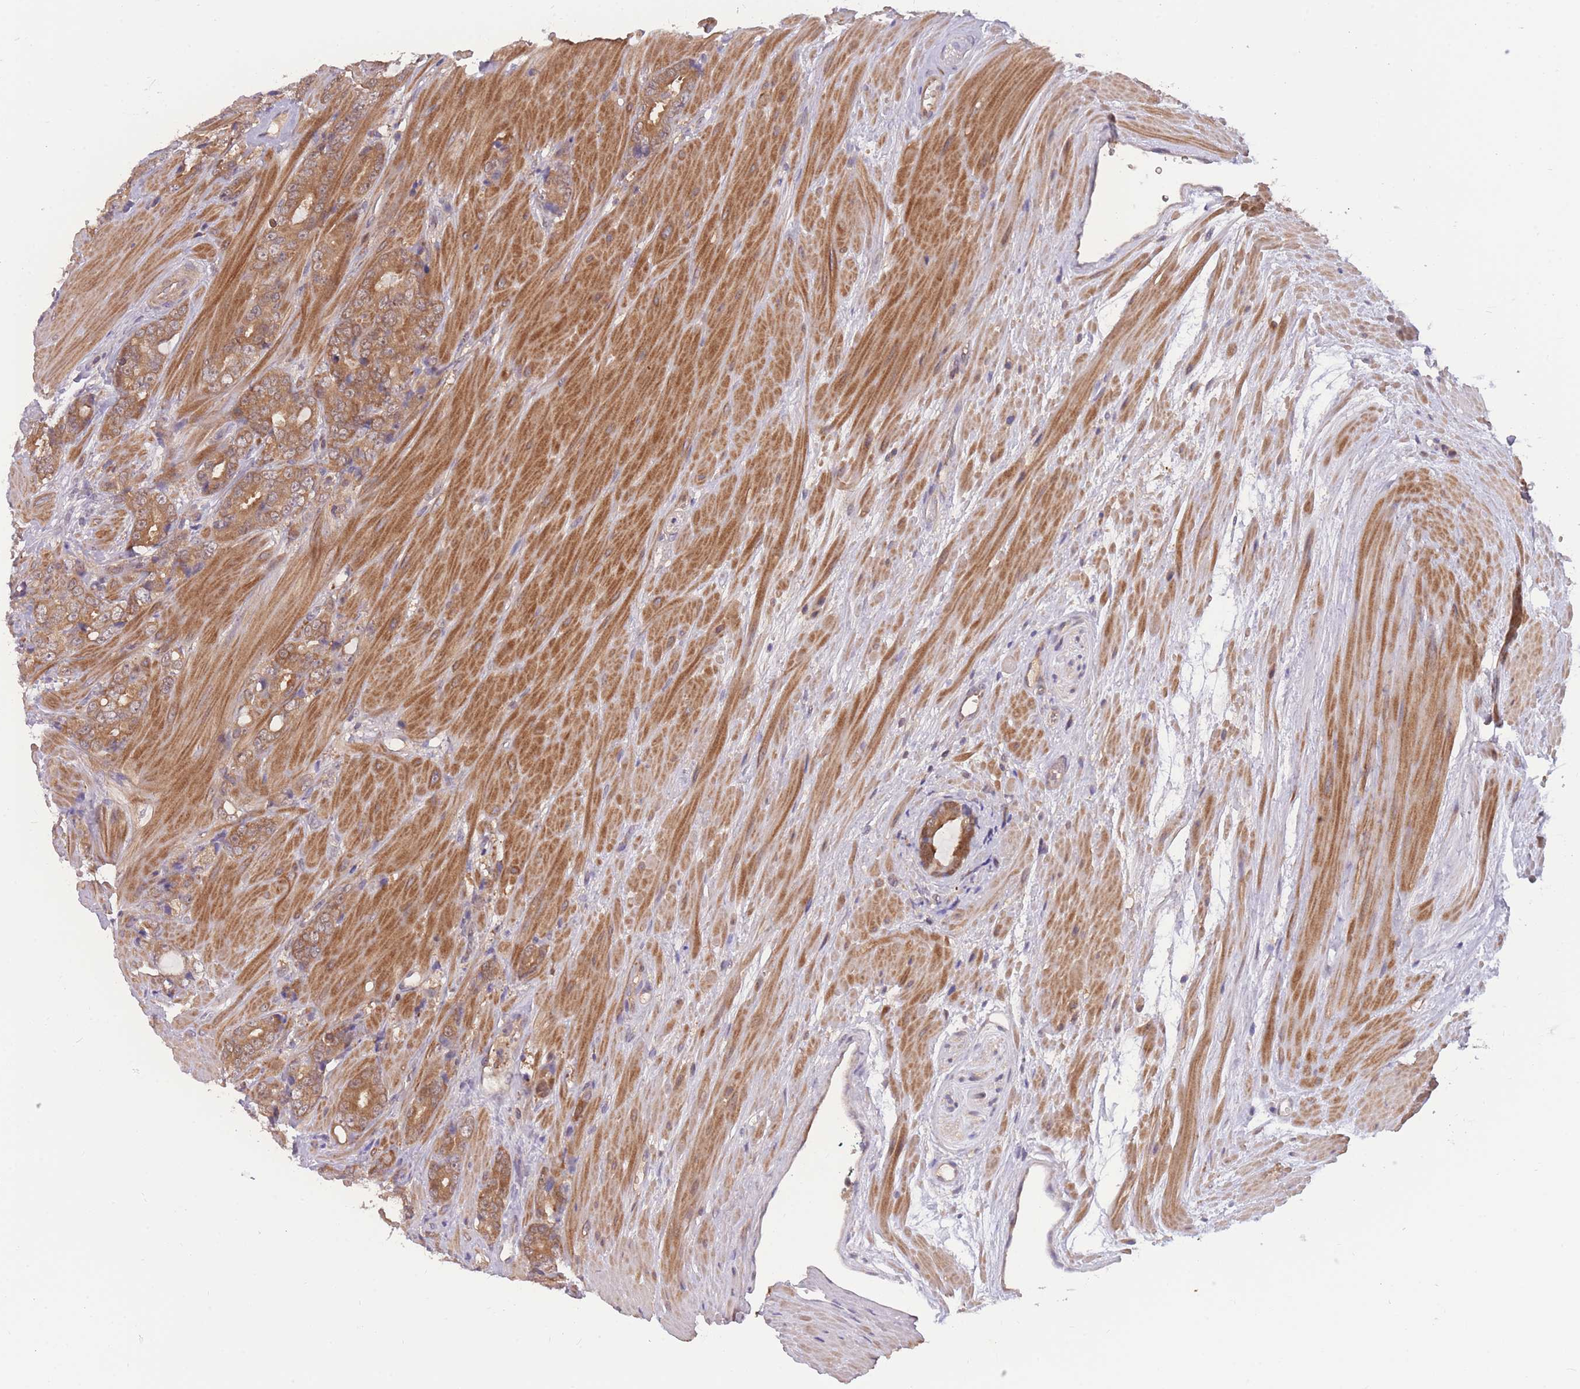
{"staining": {"intensity": "moderate", "quantity": ">75%", "location": "cytoplasmic/membranous"}, "tissue": "prostate cancer", "cell_type": "Tumor cells", "image_type": "cancer", "snomed": [{"axis": "morphology", "description": "Adenocarcinoma, High grade"}, {"axis": "topography", "description": "Prostate"}], "caption": "About >75% of tumor cells in prostate cancer (adenocarcinoma (high-grade)) display moderate cytoplasmic/membranous protein positivity as visualized by brown immunohistochemical staining.", "gene": "UBE2N", "patient": {"sex": "male", "age": 62}}